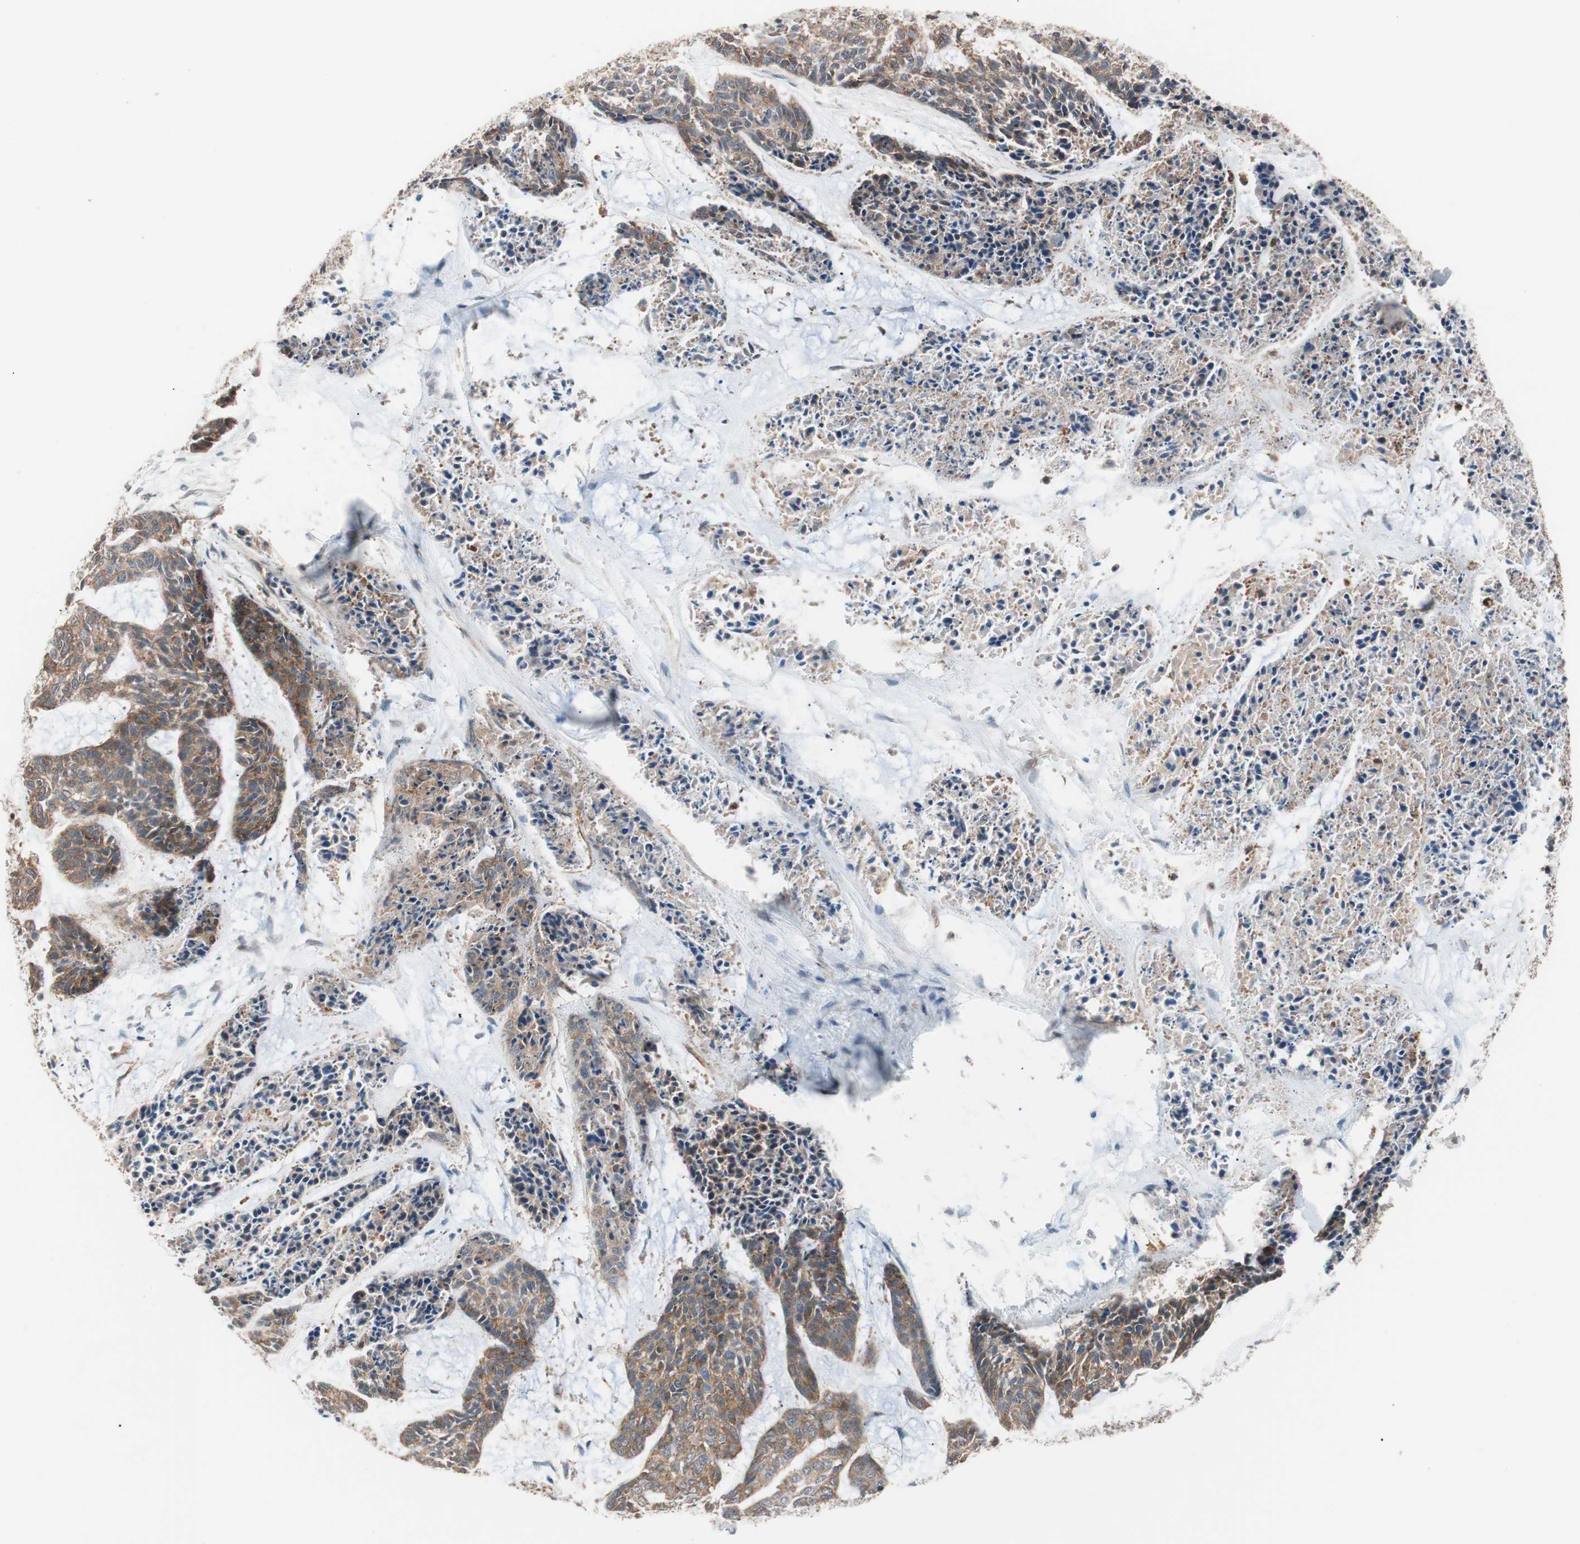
{"staining": {"intensity": "moderate", "quantity": ">75%", "location": "cytoplasmic/membranous"}, "tissue": "skin cancer", "cell_type": "Tumor cells", "image_type": "cancer", "snomed": [{"axis": "morphology", "description": "Basal cell carcinoma"}, {"axis": "topography", "description": "Skin"}], "caption": "Human skin cancer (basal cell carcinoma) stained for a protein (brown) shows moderate cytoplasmic/membranous positive staining in approximately >75% of tumor cells.", "gene": "LITAF", "patient": {"sex": "female", "age": 64}}